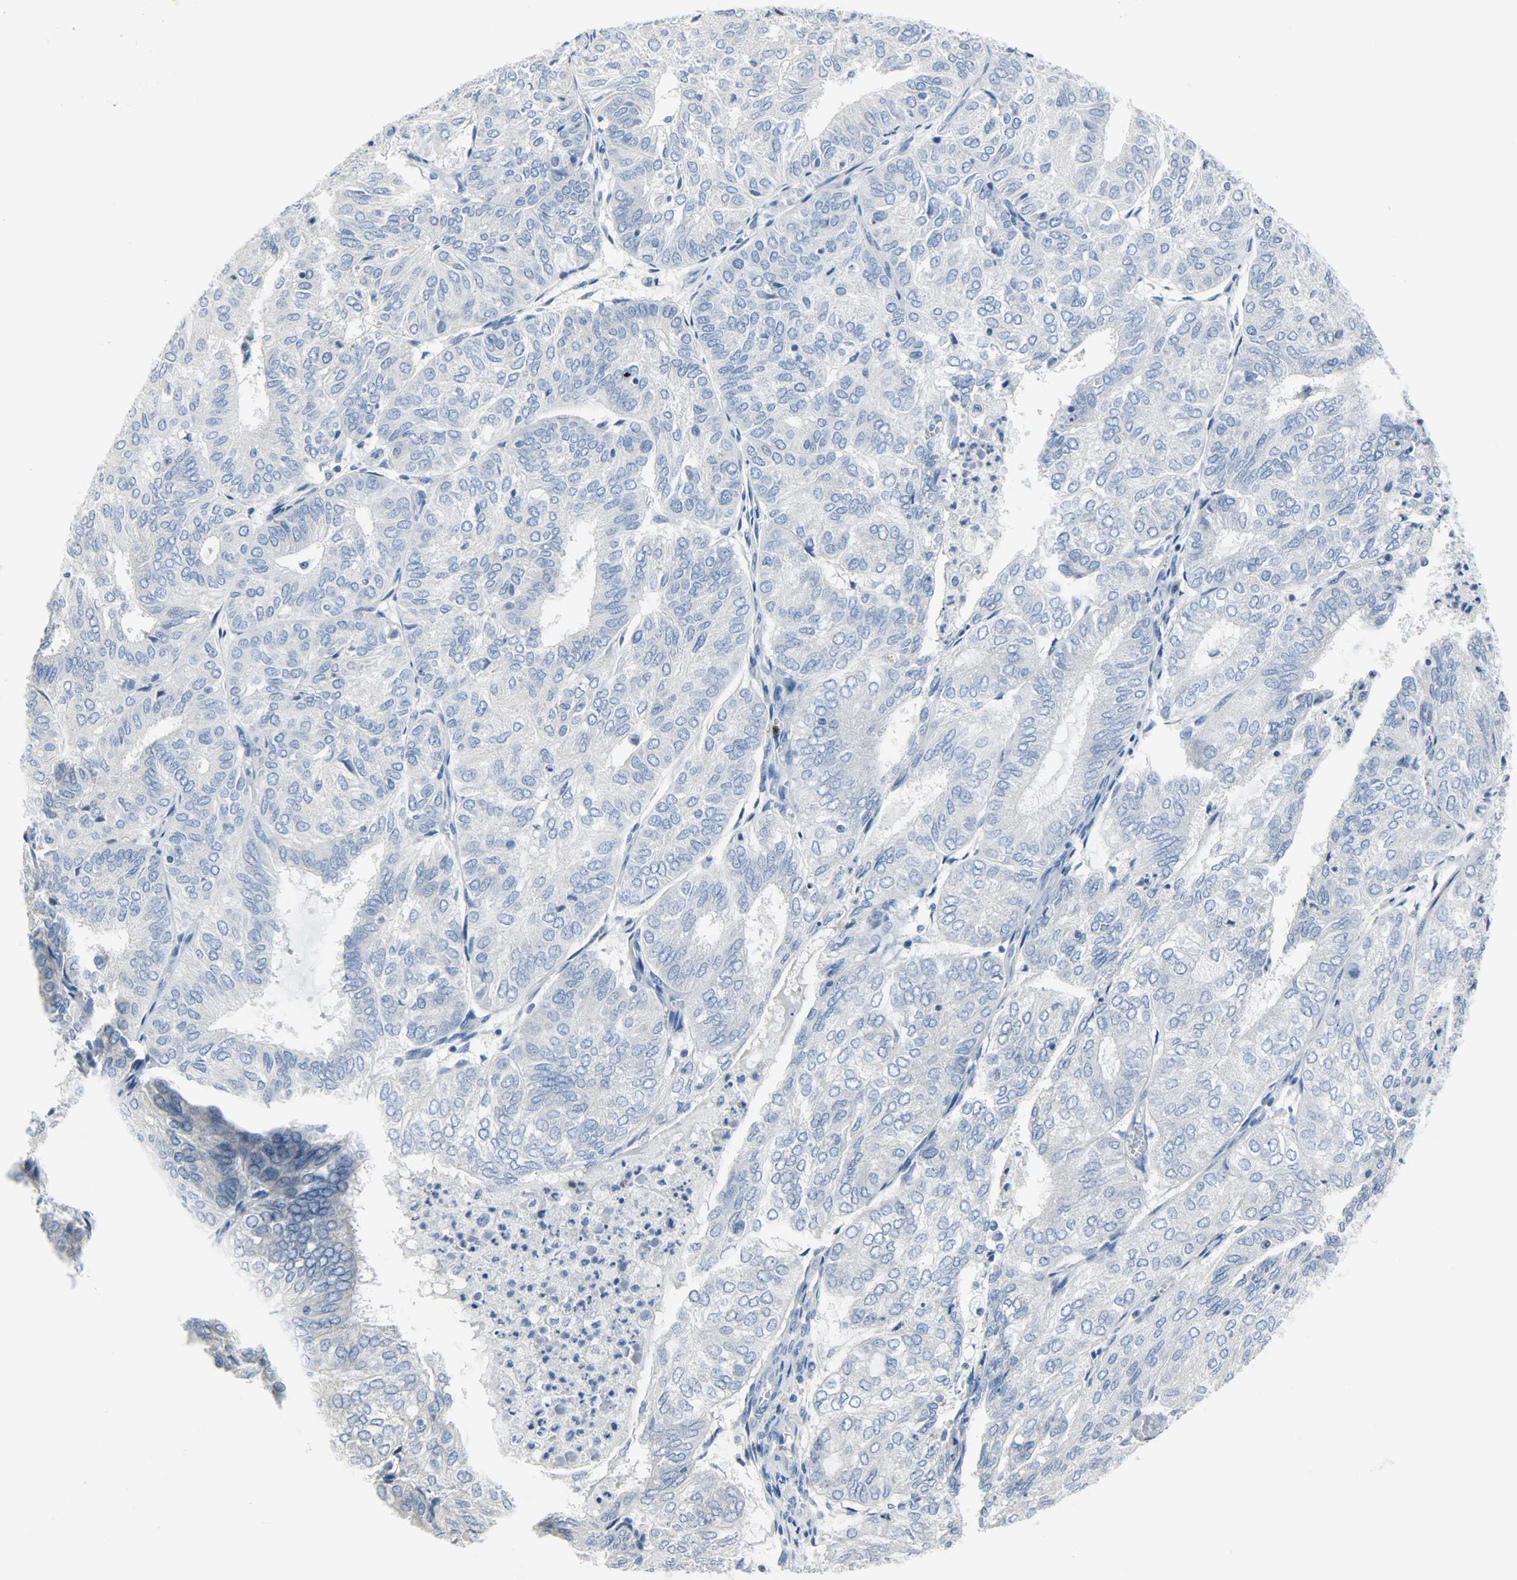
{"staining": {"intensity": "negative", "quantity": "none", "location": "none"}, "tissue": "endometrial cancer", "cell_type": "Tumor cells", "image_type": "cancer", "snomed": [{"axis": "morphology", "description": "Adenocarcinoma, NOS"}, {"axis": "topography", "description": "Uterus"}], "caption": "The IHC image has no significant positivity in tumor cells of adenocarcinoma (endometrial) tissue. (DAB (3,3'-diaminobenzidine) immunohistochemistry visualized using brightfield microscopy, high magnification).", "gene": "CEBPE", "patient": {"sex": "female", "age": 60}}